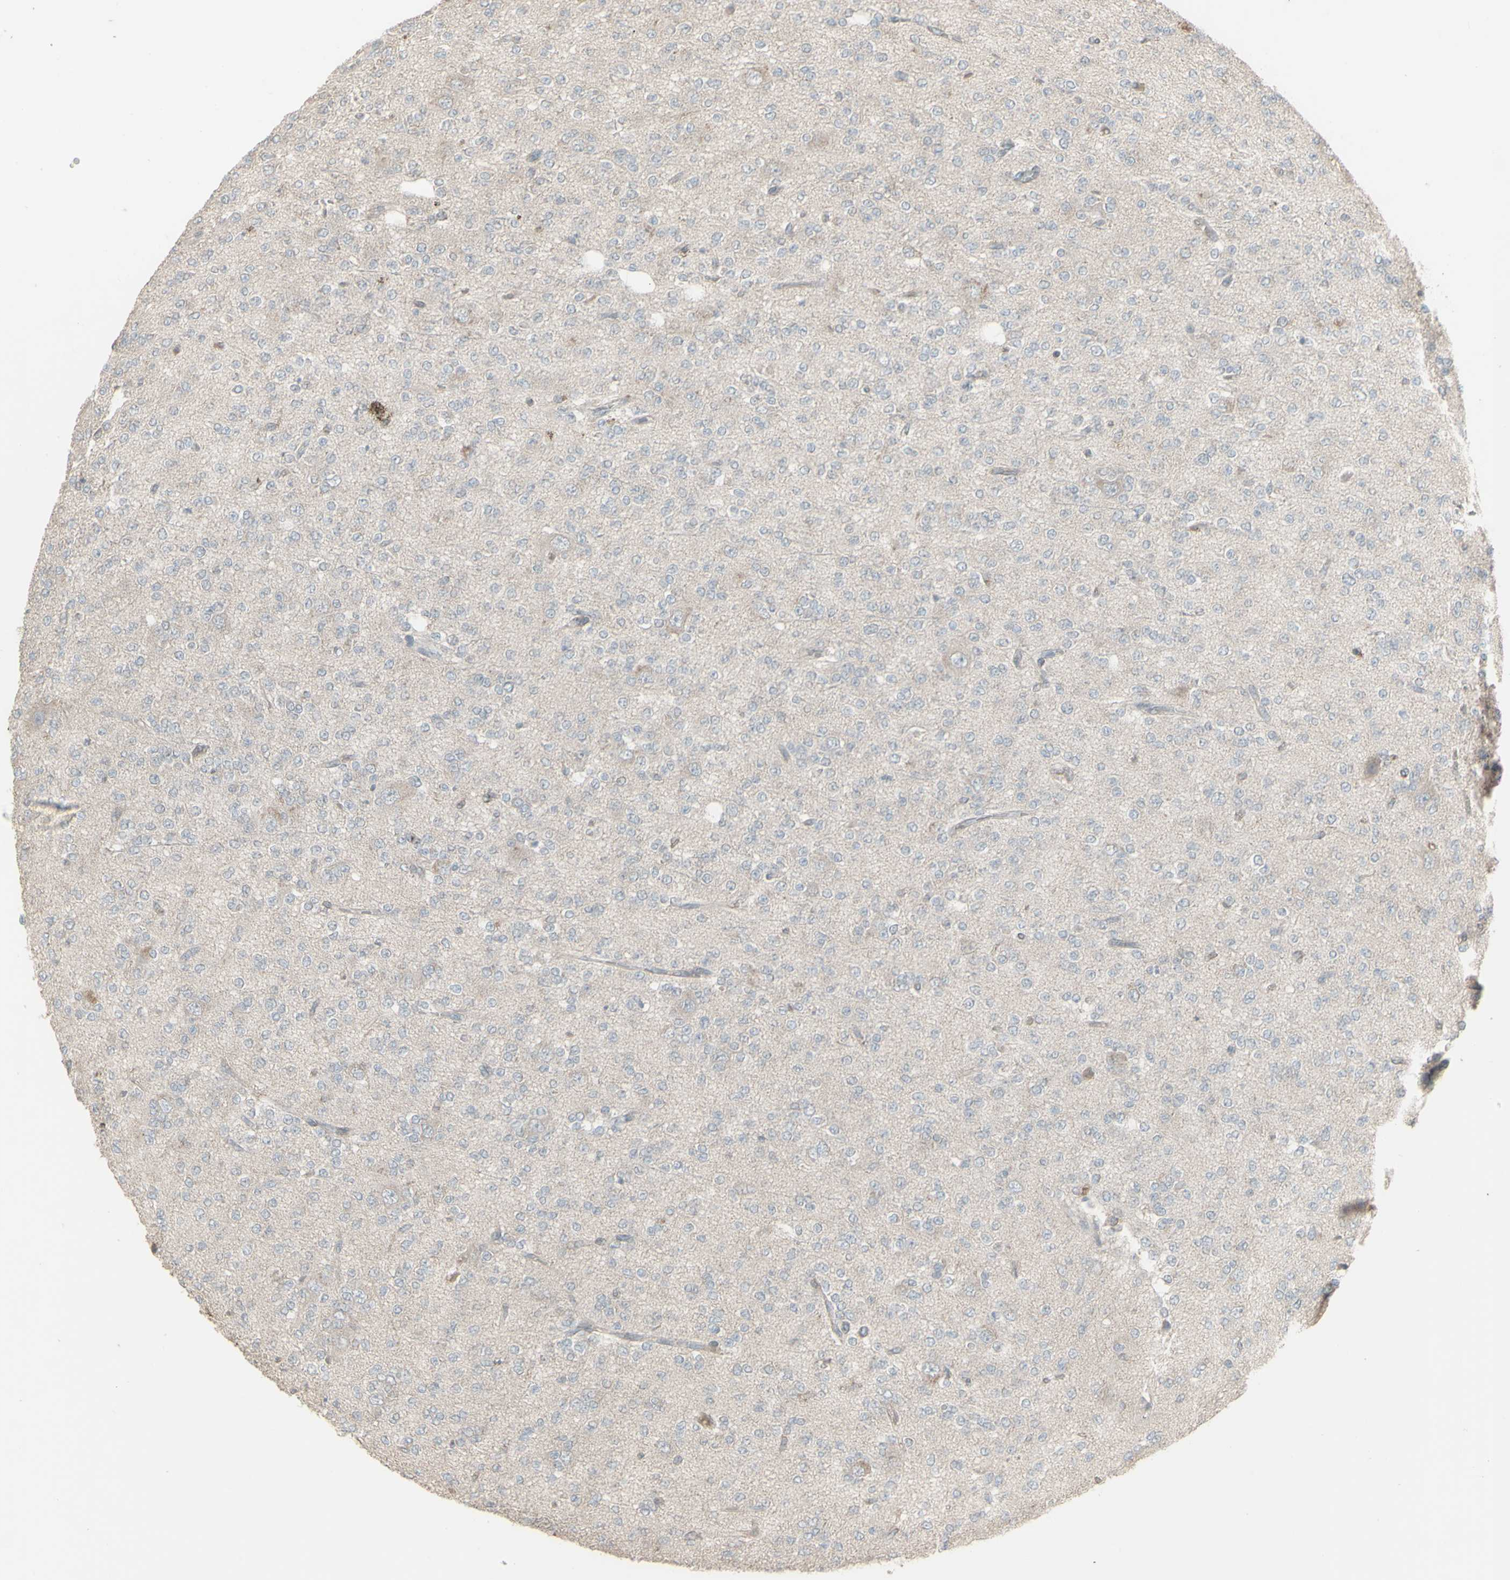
{"staining": {"intensity": "negative", "quantity": "none", "location": "none"}, "tissue": "glioma", "cell_type": "Tumor cells", "image_type": "cancer", "snomed": [{"axis": "morphology", "description": "Glioma, malignant, Low grade"}, {"axis": "topography", "description": "Brain"}], "caption": "Human glioma stained for a protein using immunohistochemistry displays no positivity in tumor cells.", "gene": "CSK", "patient": {"sex": "male", "age": 38}}